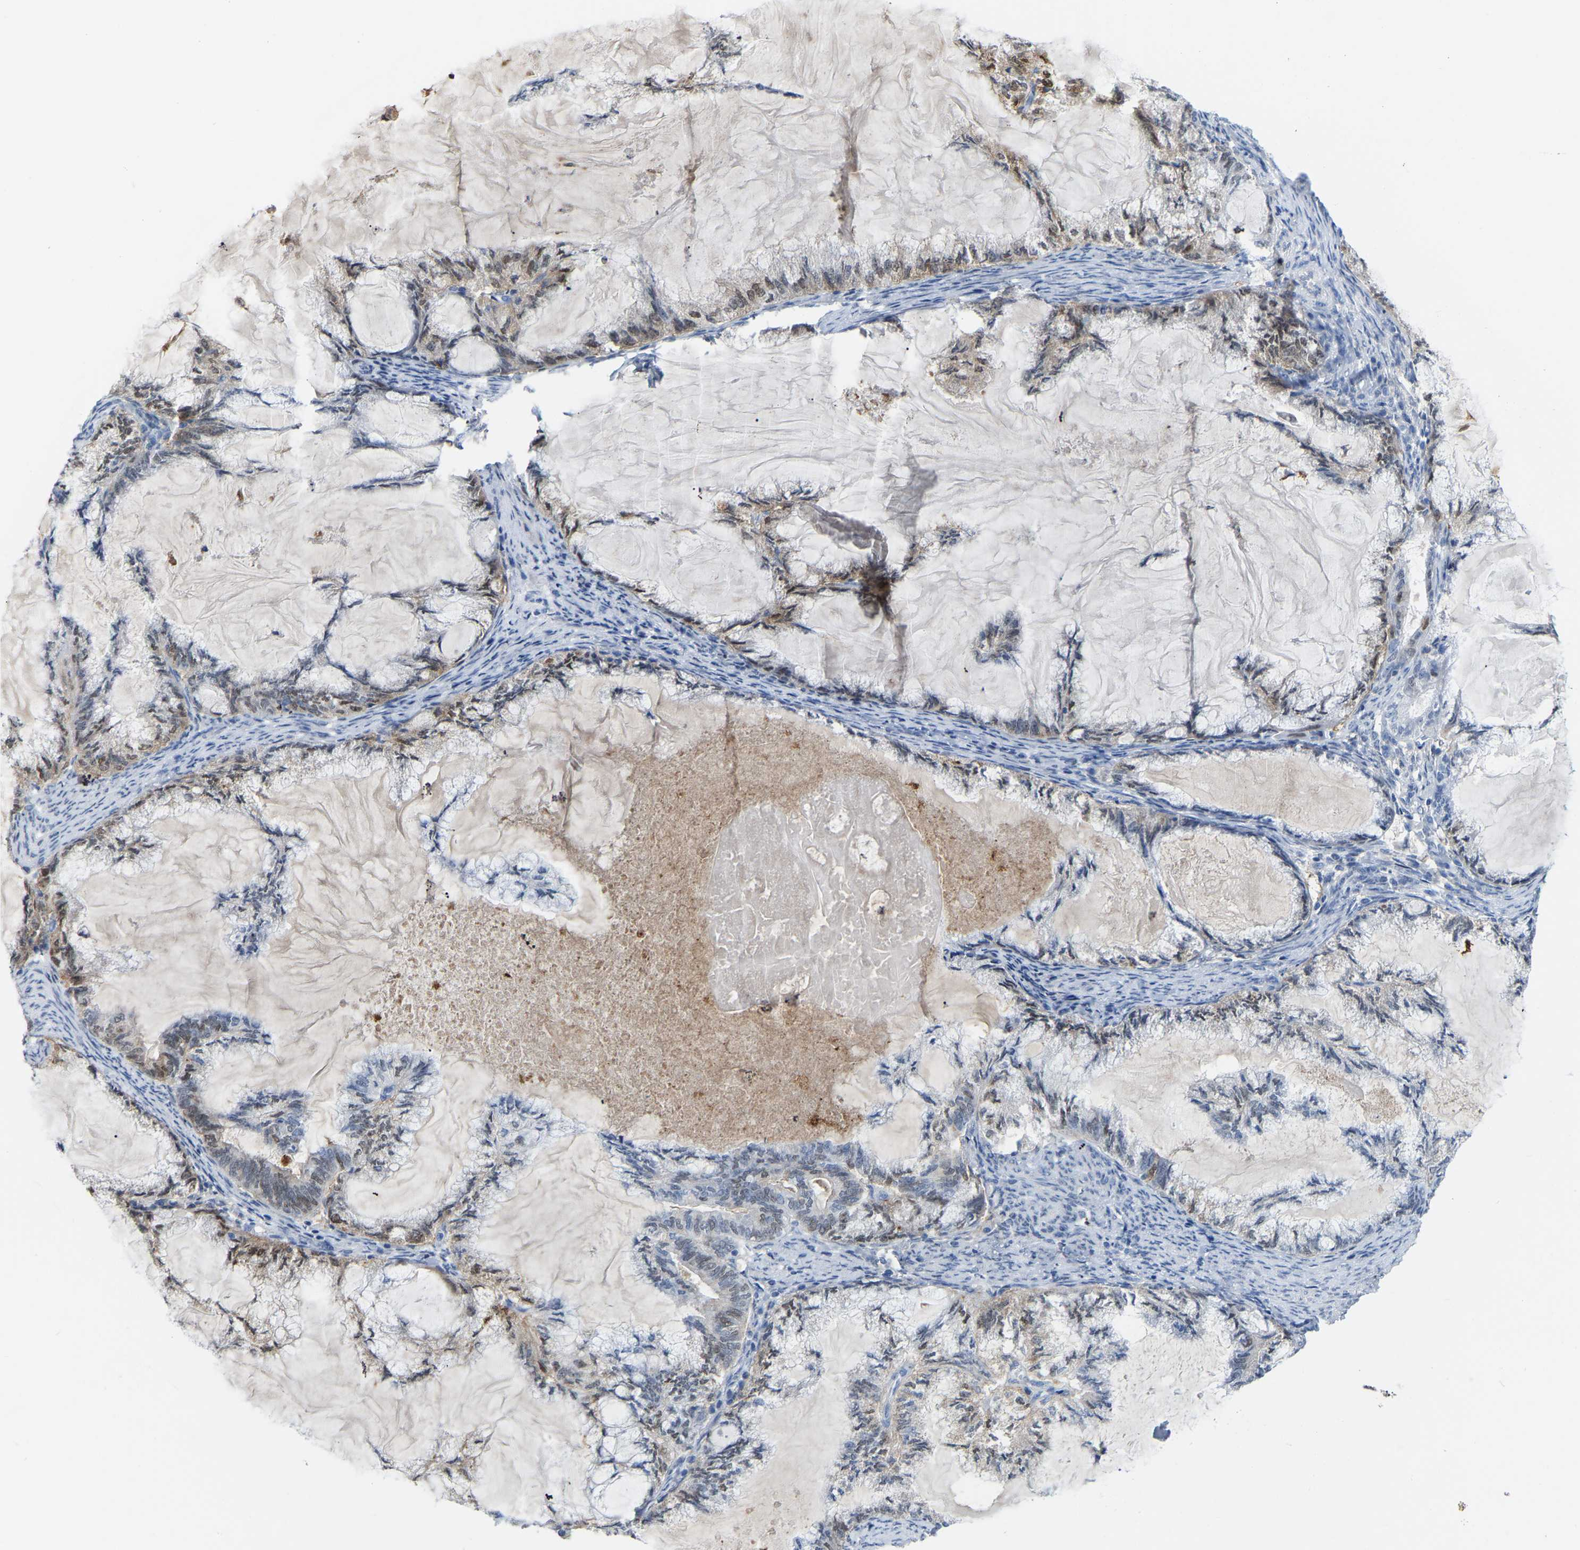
{"staining": {"intensity": "weak", "quantity": "25%-75%", "location": "cytoplasmic/membranous,nuclear"}, "tissue": "endometrial cancer", "cell_type": "Tumor cells", "image_type": "cancer", "snomed": [{"axis": "morphology", "description": "Adenocarcinoma, NOS"}, {"axis": "topography", "description": "Endometrium"}], "caption": "Protein expression analysis of human endometrial cancer (adenocarcinoma) reveals weak cytoplasmic/membranous and nuclear staining in about 25%-75% of tumor cells.", "gene": "ABTB2", "patient": {"sex": "female", "age": 86}}